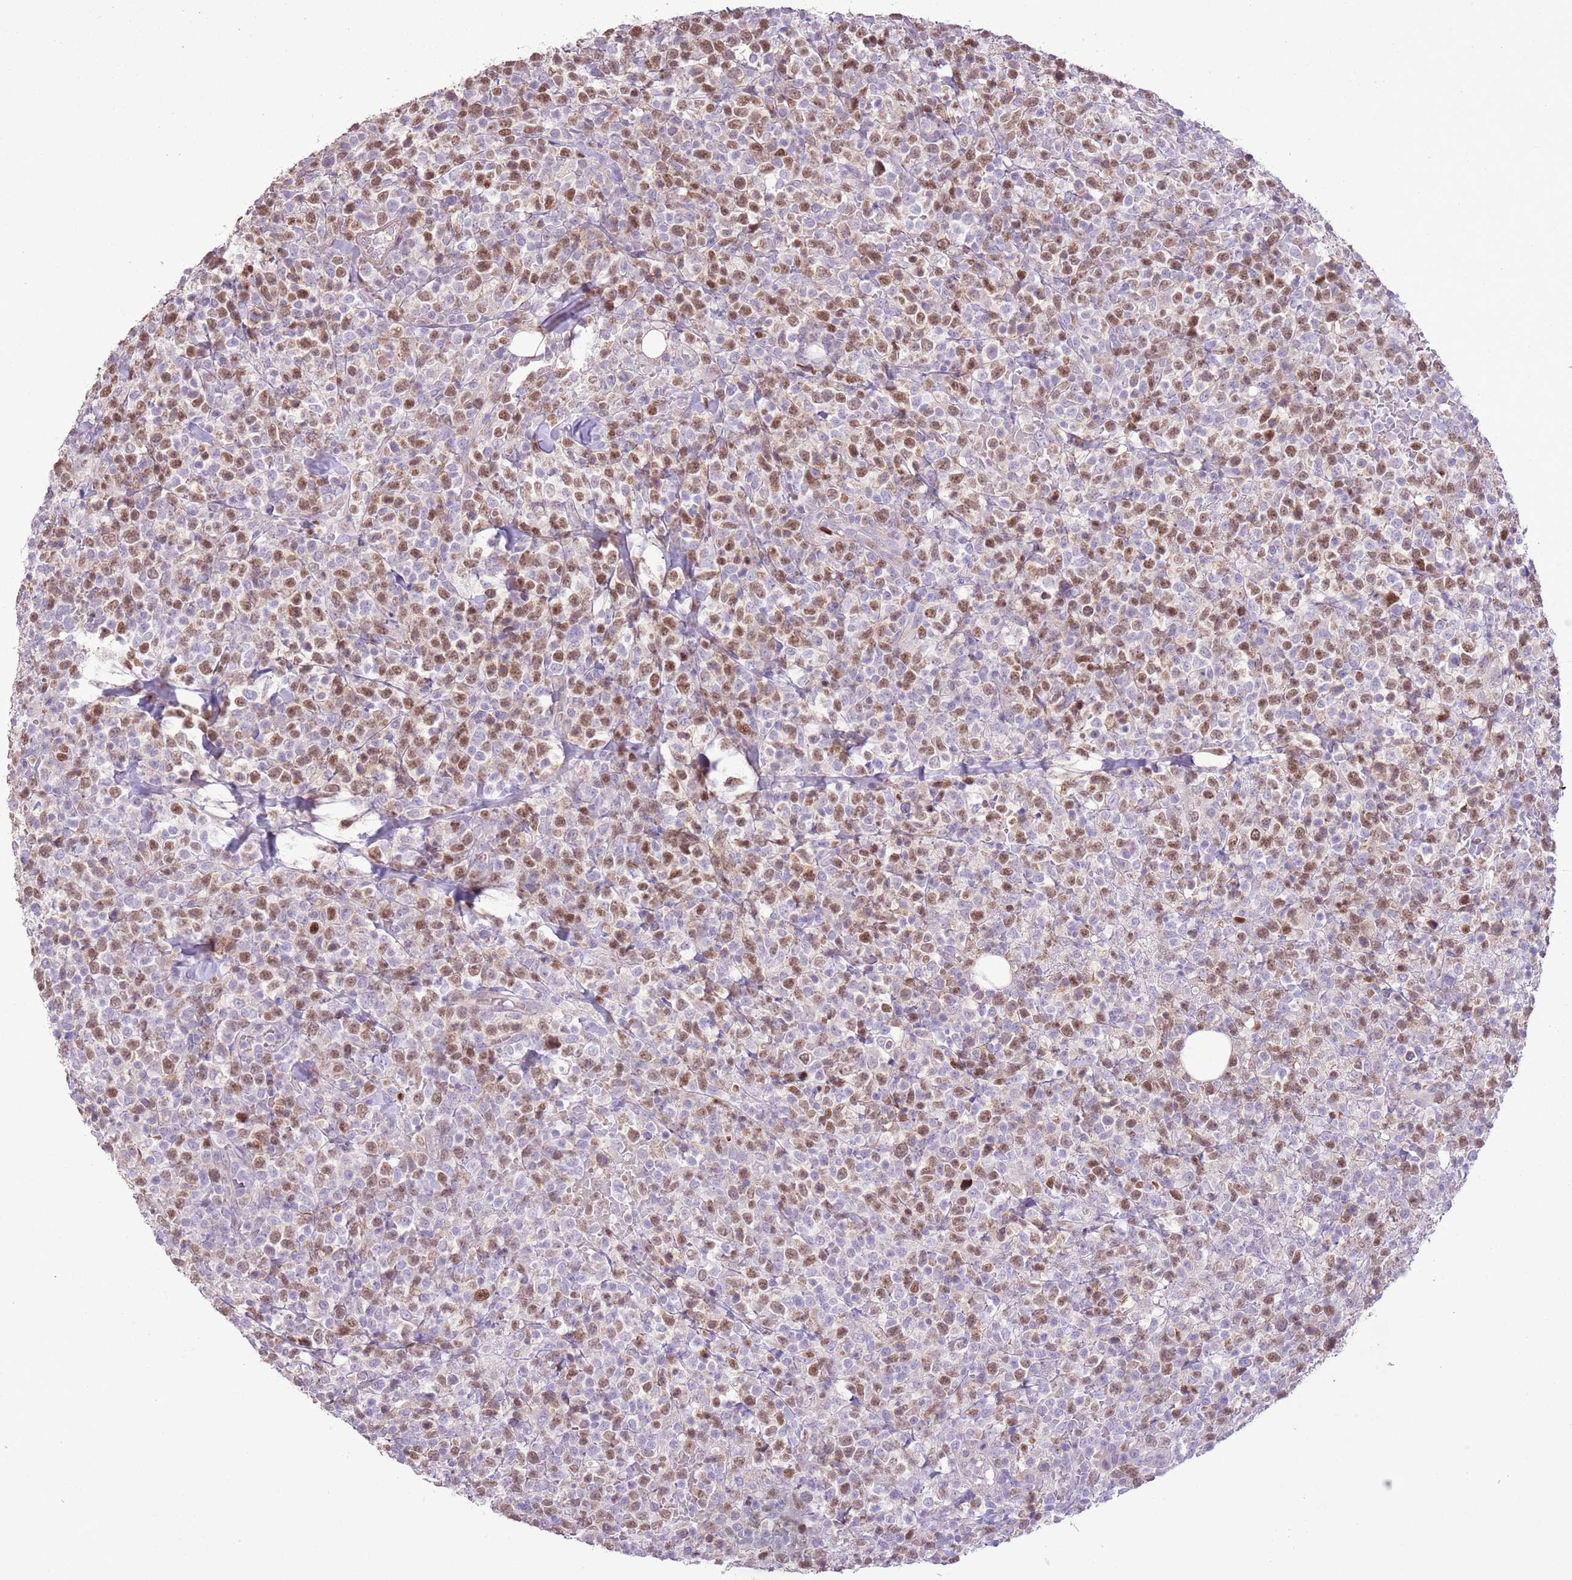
{"staining": {"intensity": "moderate", "quantity": "25%-75%", "location": "nuclear"}, "tissue": "lymphoma", "cell_type": "Tumor cells", "image_type": "cancer", "snomed": [{"axis": "morphology", "description": "Malignant lymphoma, non-Hodgkin's type, High grade"}, {"axis": "topography", "description": "Colon"}], "caption": "Brown immunohistochemical staining in human high-grade malignant lymphoma, non-Hodgkin's type demonstrates moderate nuclear positivity in about 25%-75% of tumor cells.", "gene": "GMNN", "patient": {"sex": "female", "age": 53}}